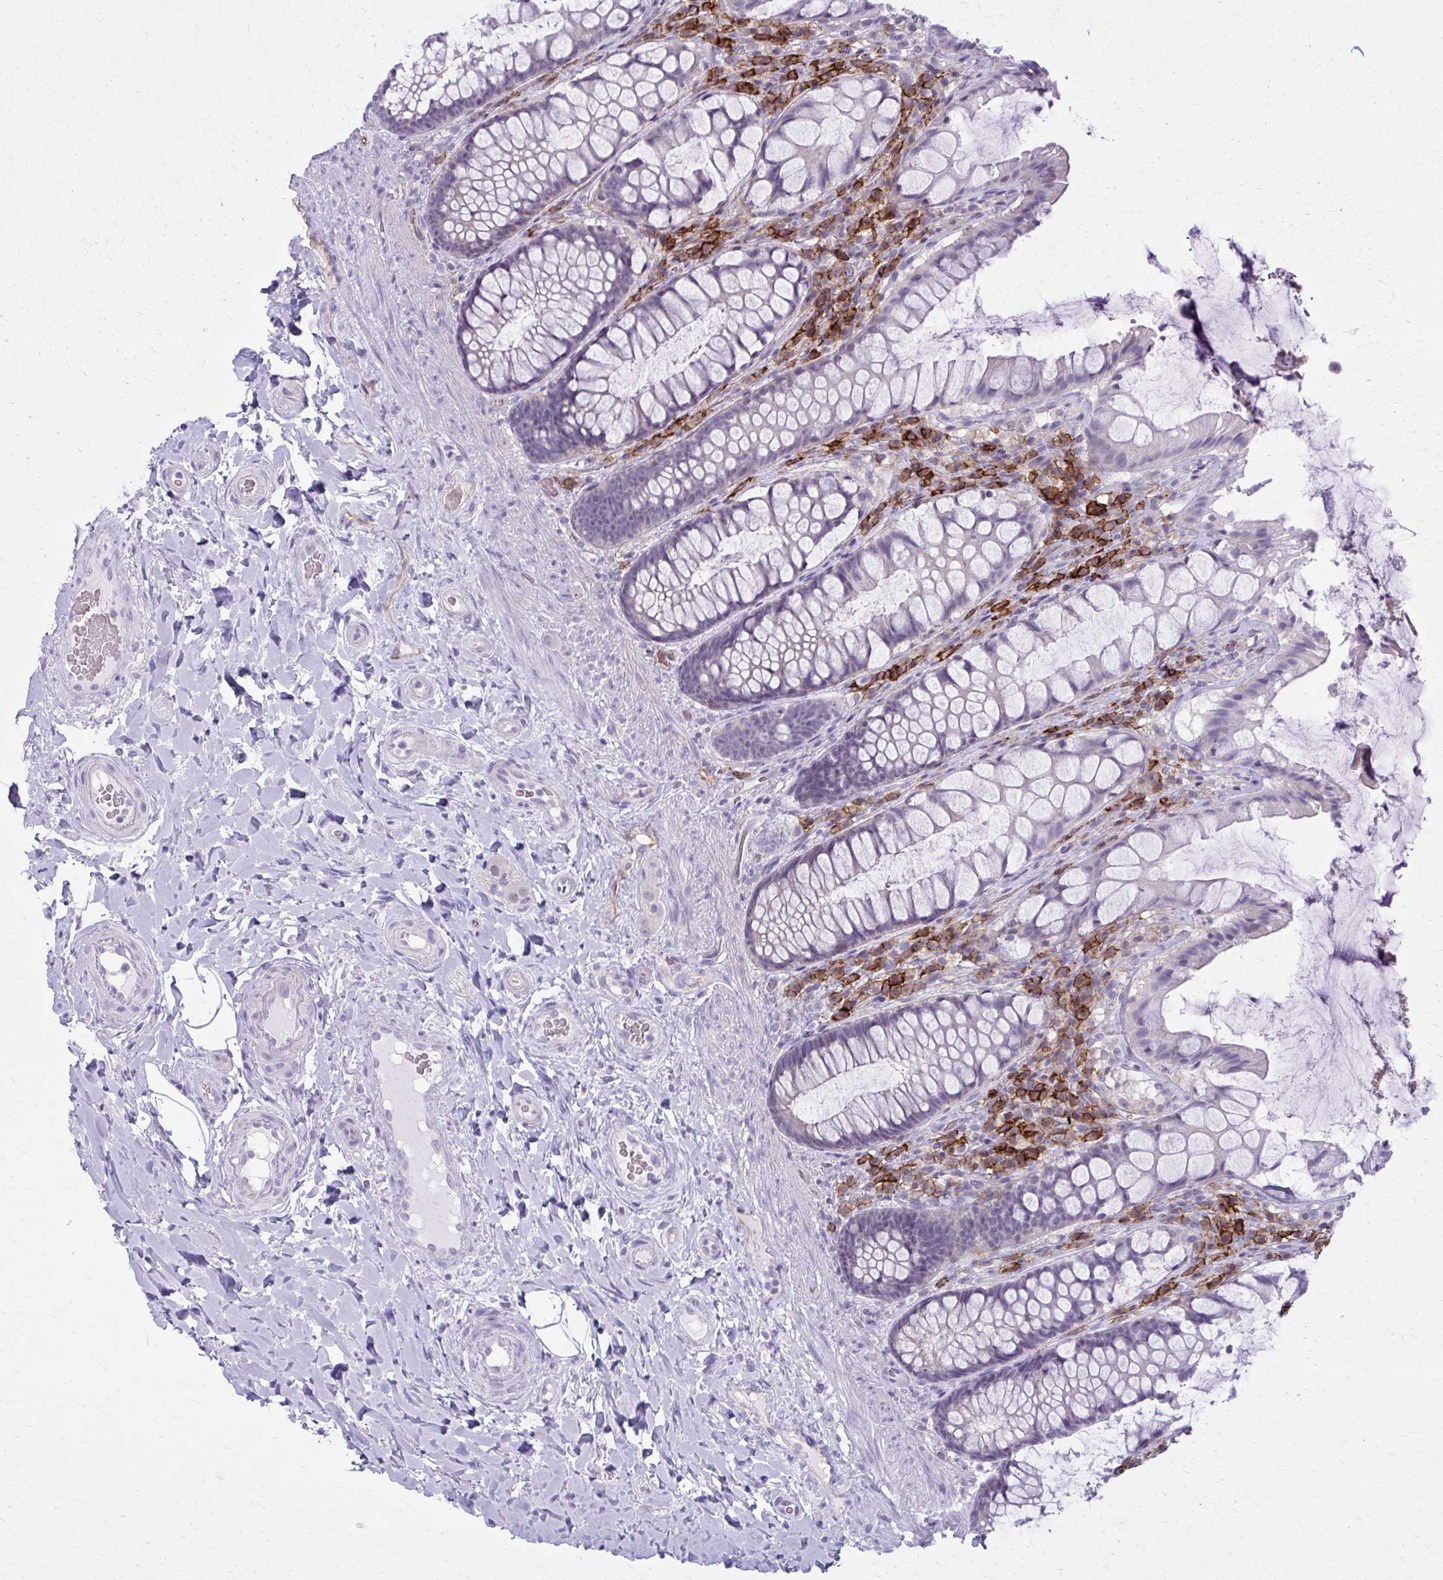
{"staining": {"intensity": "negative", "quantity": "none", "location": "none"}, "tissue": "rectum", "cell_type": "Glandular cells", "image_type": "normal", "snomed": [{"axis": "morphology", "description": "Normal tissue, NOS"}, {"axis": "topography", "description": "Rectum"}], "caption": "Protein analysis of unremarkable rectum exhibits no significant positivity in glandular cells. The staining is performed using DAB brown chromogen with nuclei counter-stained in using hematoxylin.", "gene": "CD38", "patient": {"sex": "female", "age": 58}}